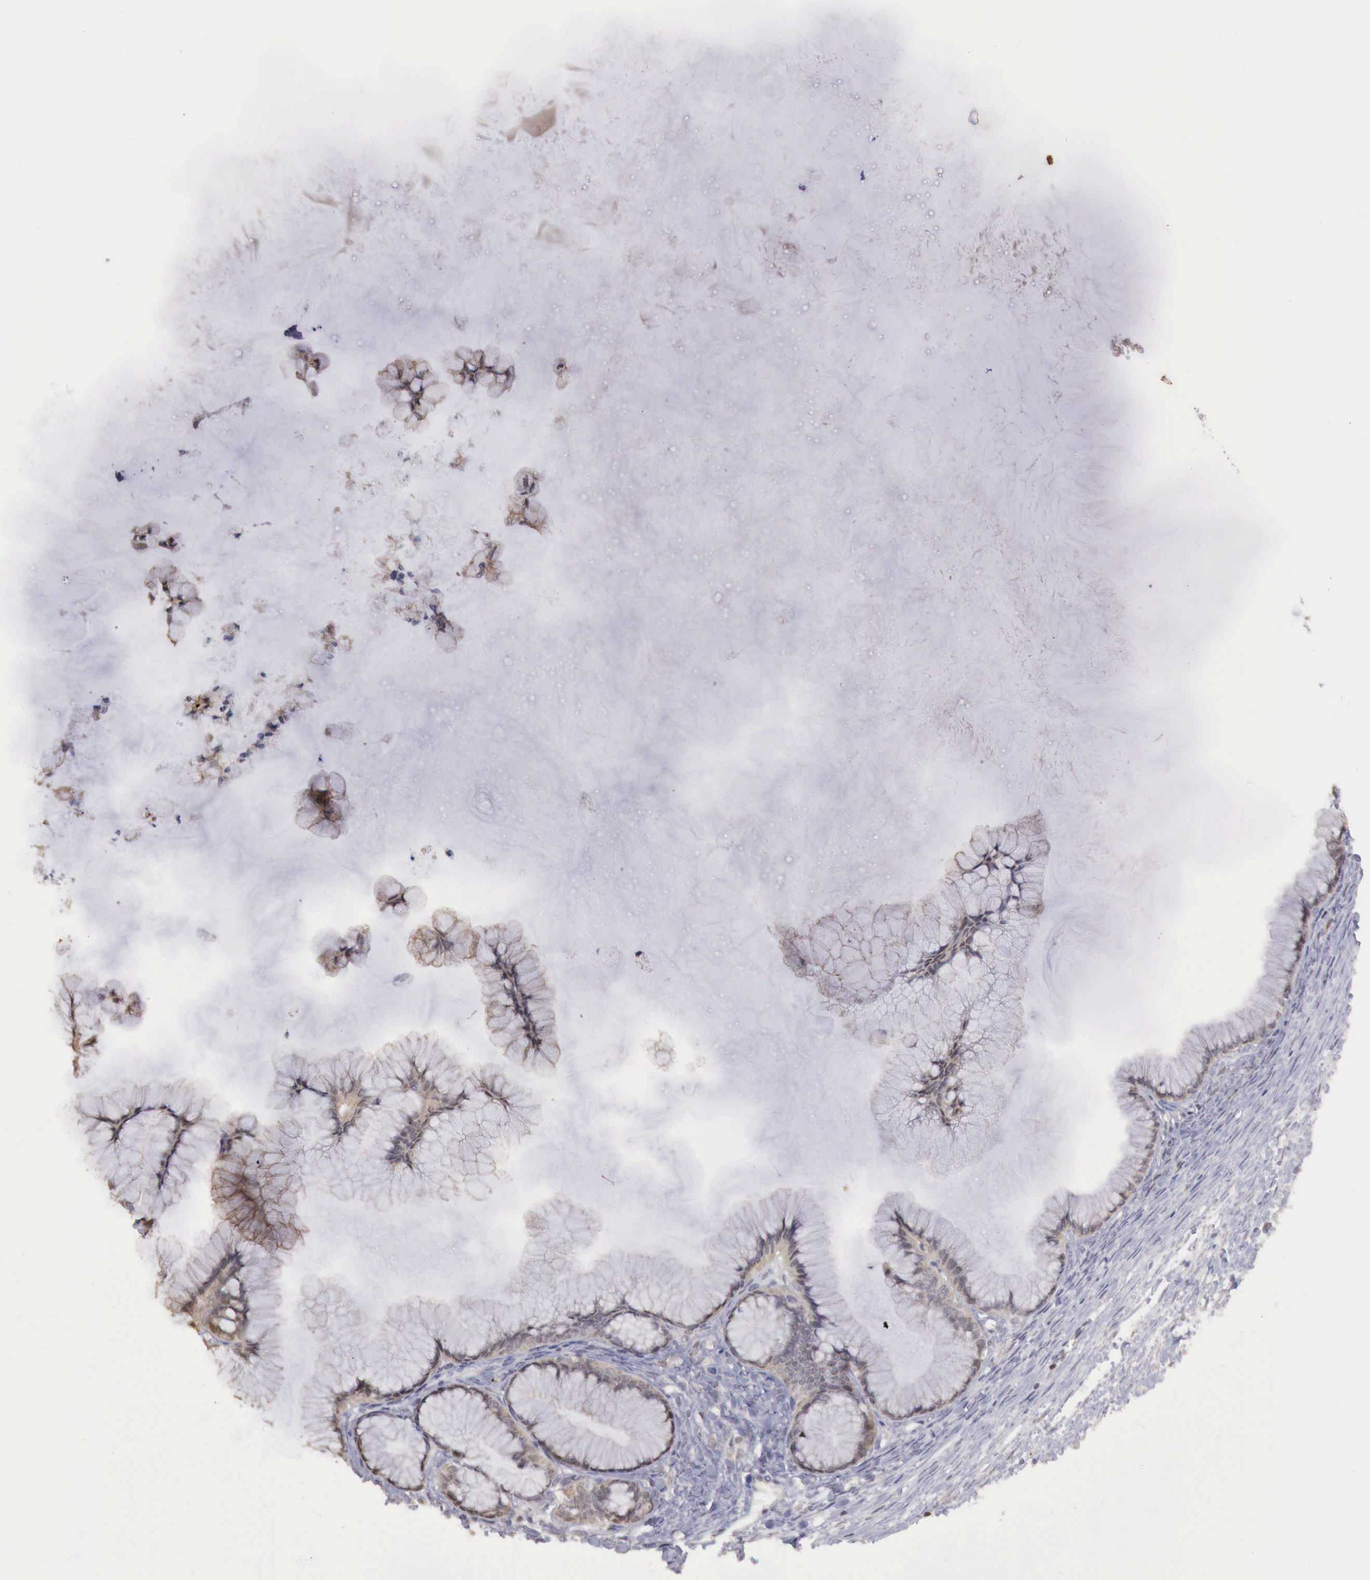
{"staining": {"intensity": "moderate", "quantity": ">75%", "location": "cytoplasmic/membranous"}, "tissue": "ovarian cancer", "cell_type": "Tumor cells", "image_type": "cancer", "snomed": [{"axis": "morphology", "description": "Cystadenocarcinoma, mucinous, NOS"}, {"axis": "topography", "description": "Ovary"}], "caption": "IHC micrograph of neoplastic tissue: ovarian mucinous cystadenocarcinoma stained using immunohistochemistry demonstrates medium levels of moderate protein expression localized specifically in the cytoplasmic/membranous of tumor cells, appearing as a cytoplasmic/membranous brown color.", "gene": "TBC1D9", "patient": {"sex": "female", "age": 41}}